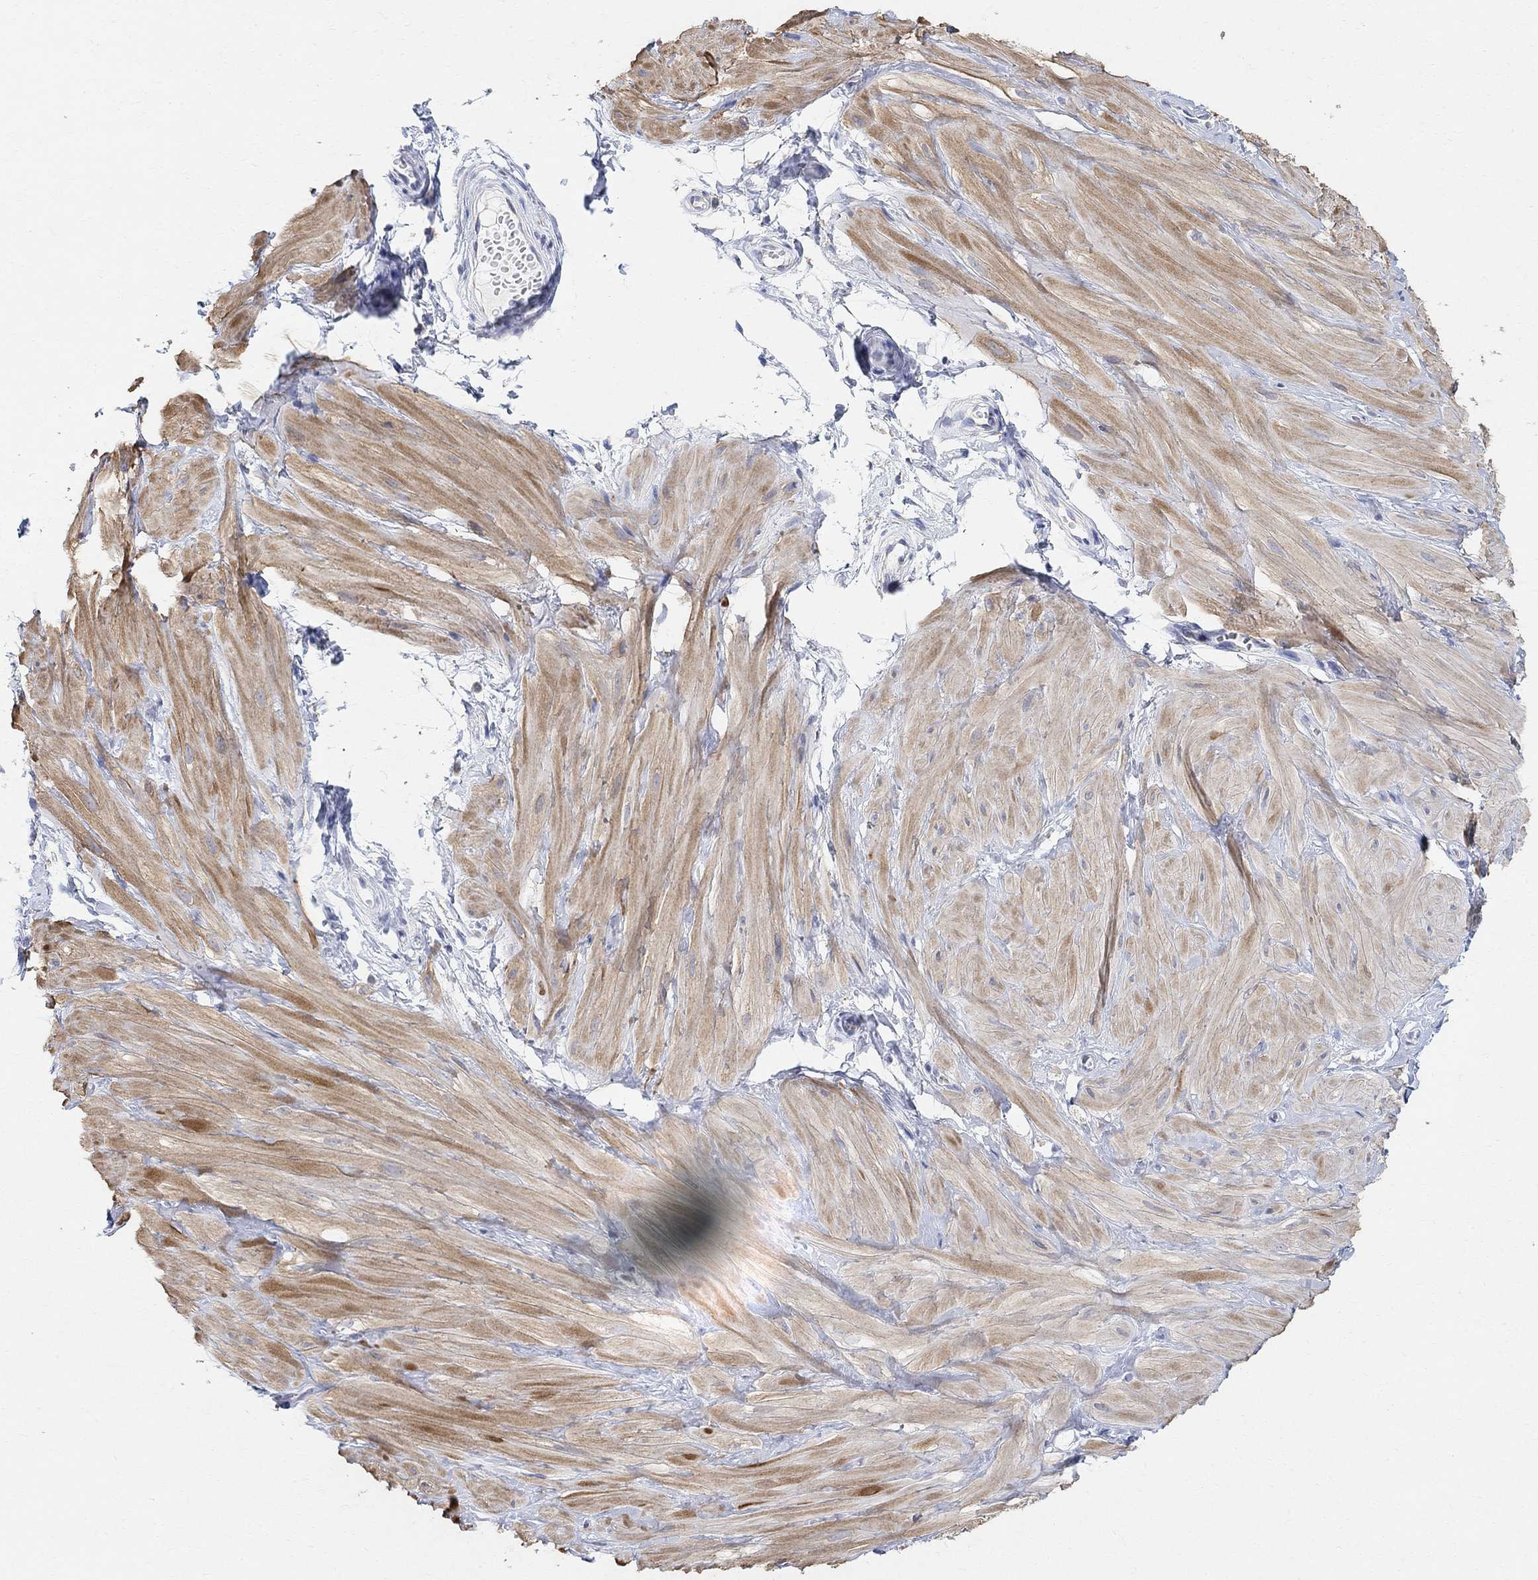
{"staining": {"intensity": "negative", "quantity": "none", "location": "none"}, "tissue": "adipose tissue", "cell_type": "Adipocytes", "image_type": "normal", "snomed": [{"axis": "morphology", "description": "Normal tissue, NOS"}, {"axis": "topography", "description": "Smooth muscle"}, {"axis": "topography", "description": "Peripheral nerve tissue"}], "caption": "The immunohistochemistry (IHC) photomicrograph has no significant staining in adipocytes of adipose tissue.", "gene": "SYT12", "patient": {"sex": "male", "age": 22}}